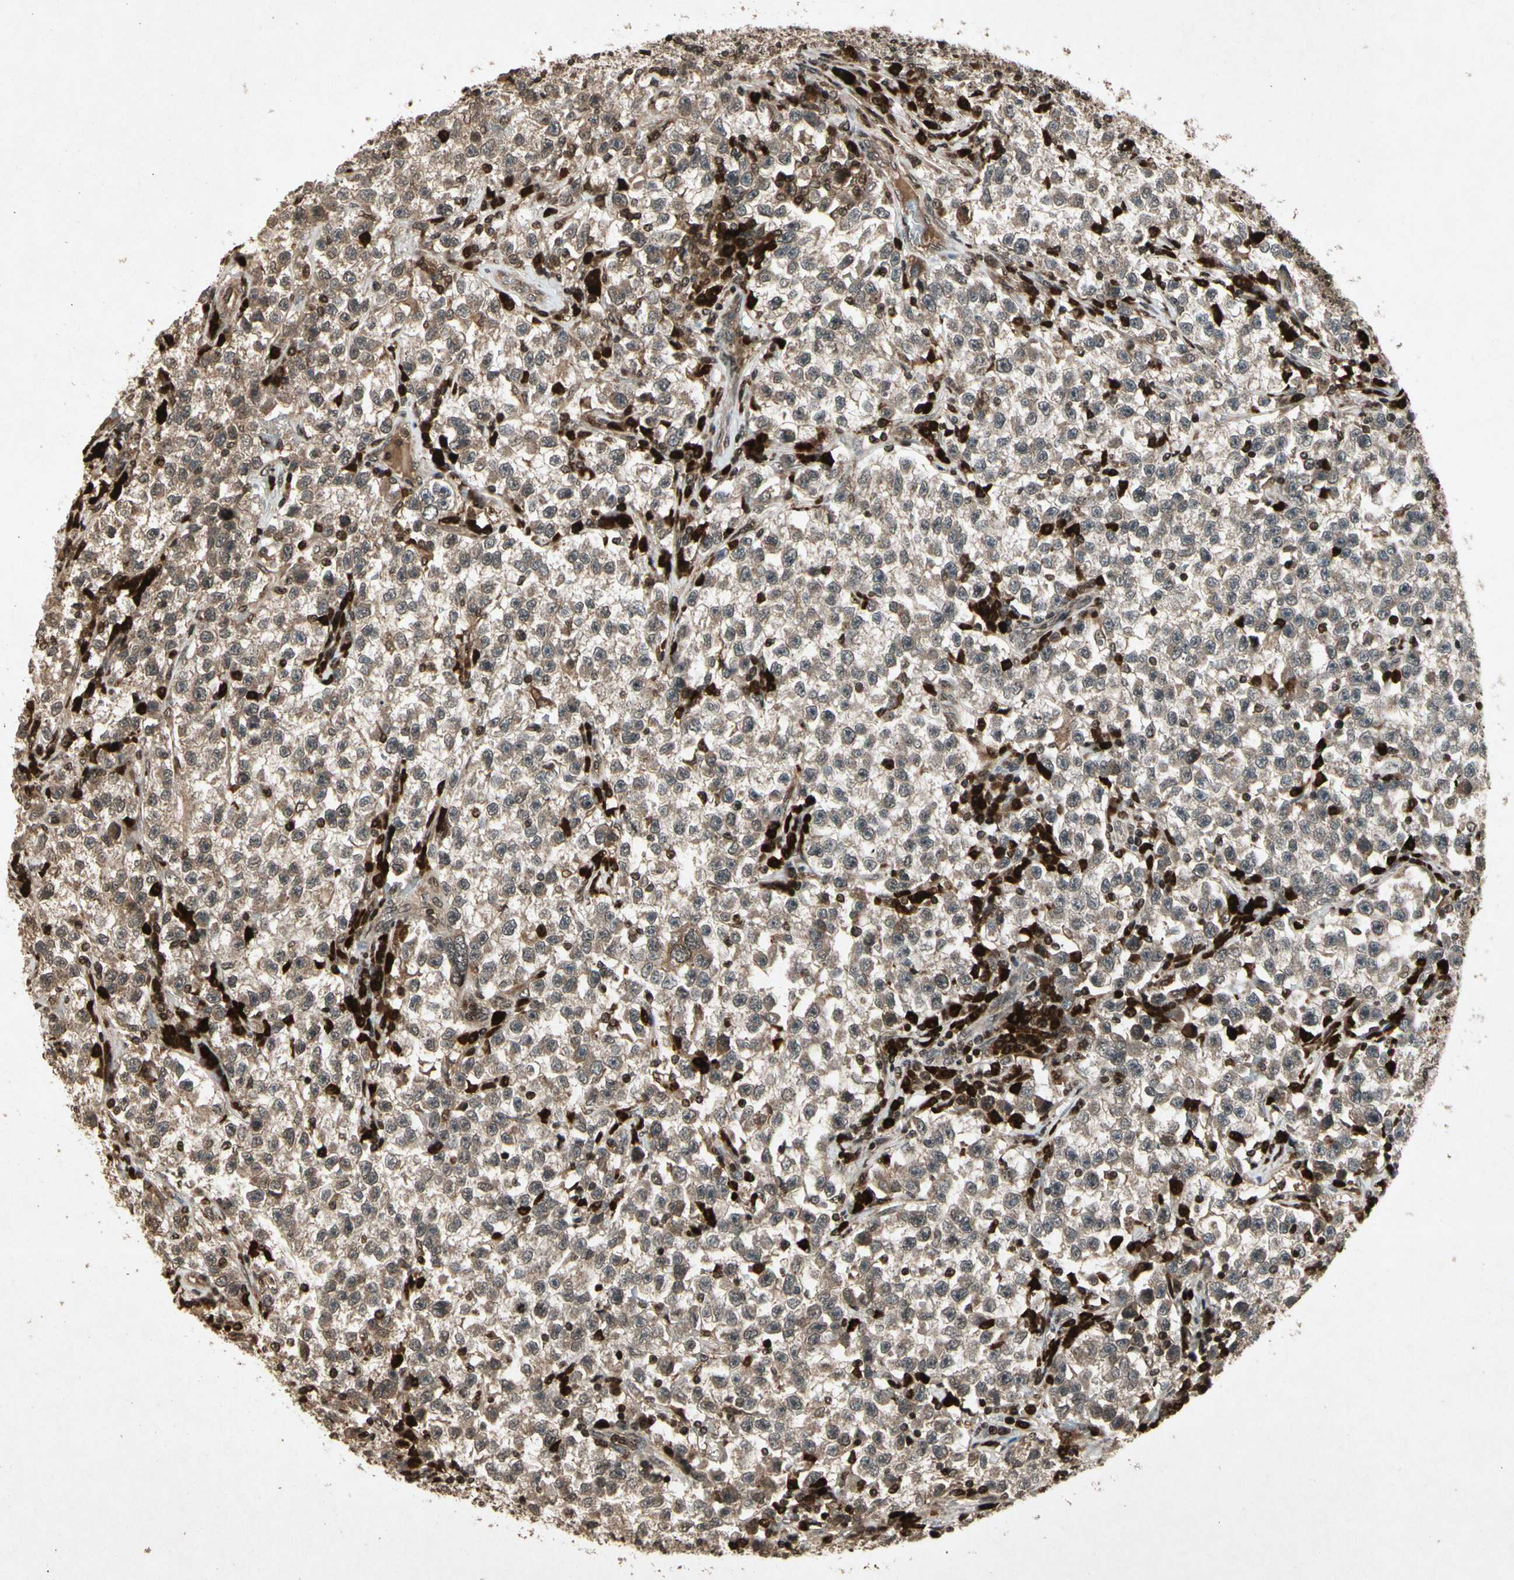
{"staining": {"intensity": "moderate", "quantity": ">75%", "location": "cytoplasmic/membranous"}, "tissue": "testis cancer", "cell_type": "Tumor cells", "image_type": "cancer", "snomed": [{"axis": "morphology", "description": "Seminoma, NOS"}, {"axis": "topography", "description": "Testis"}], "caption": "Testis seminoma tissue demonstrates moderate cytoplasmic/membranous positivity in about >75% of tumor cells (Stains: DAB (3,3'-diaminobenzidine) in brown, nuclei in blue, Microscopy: brightfield microscopy at high magnification).", "gene": "GLRX", "patient": {"sex": "male", "age": 22}}